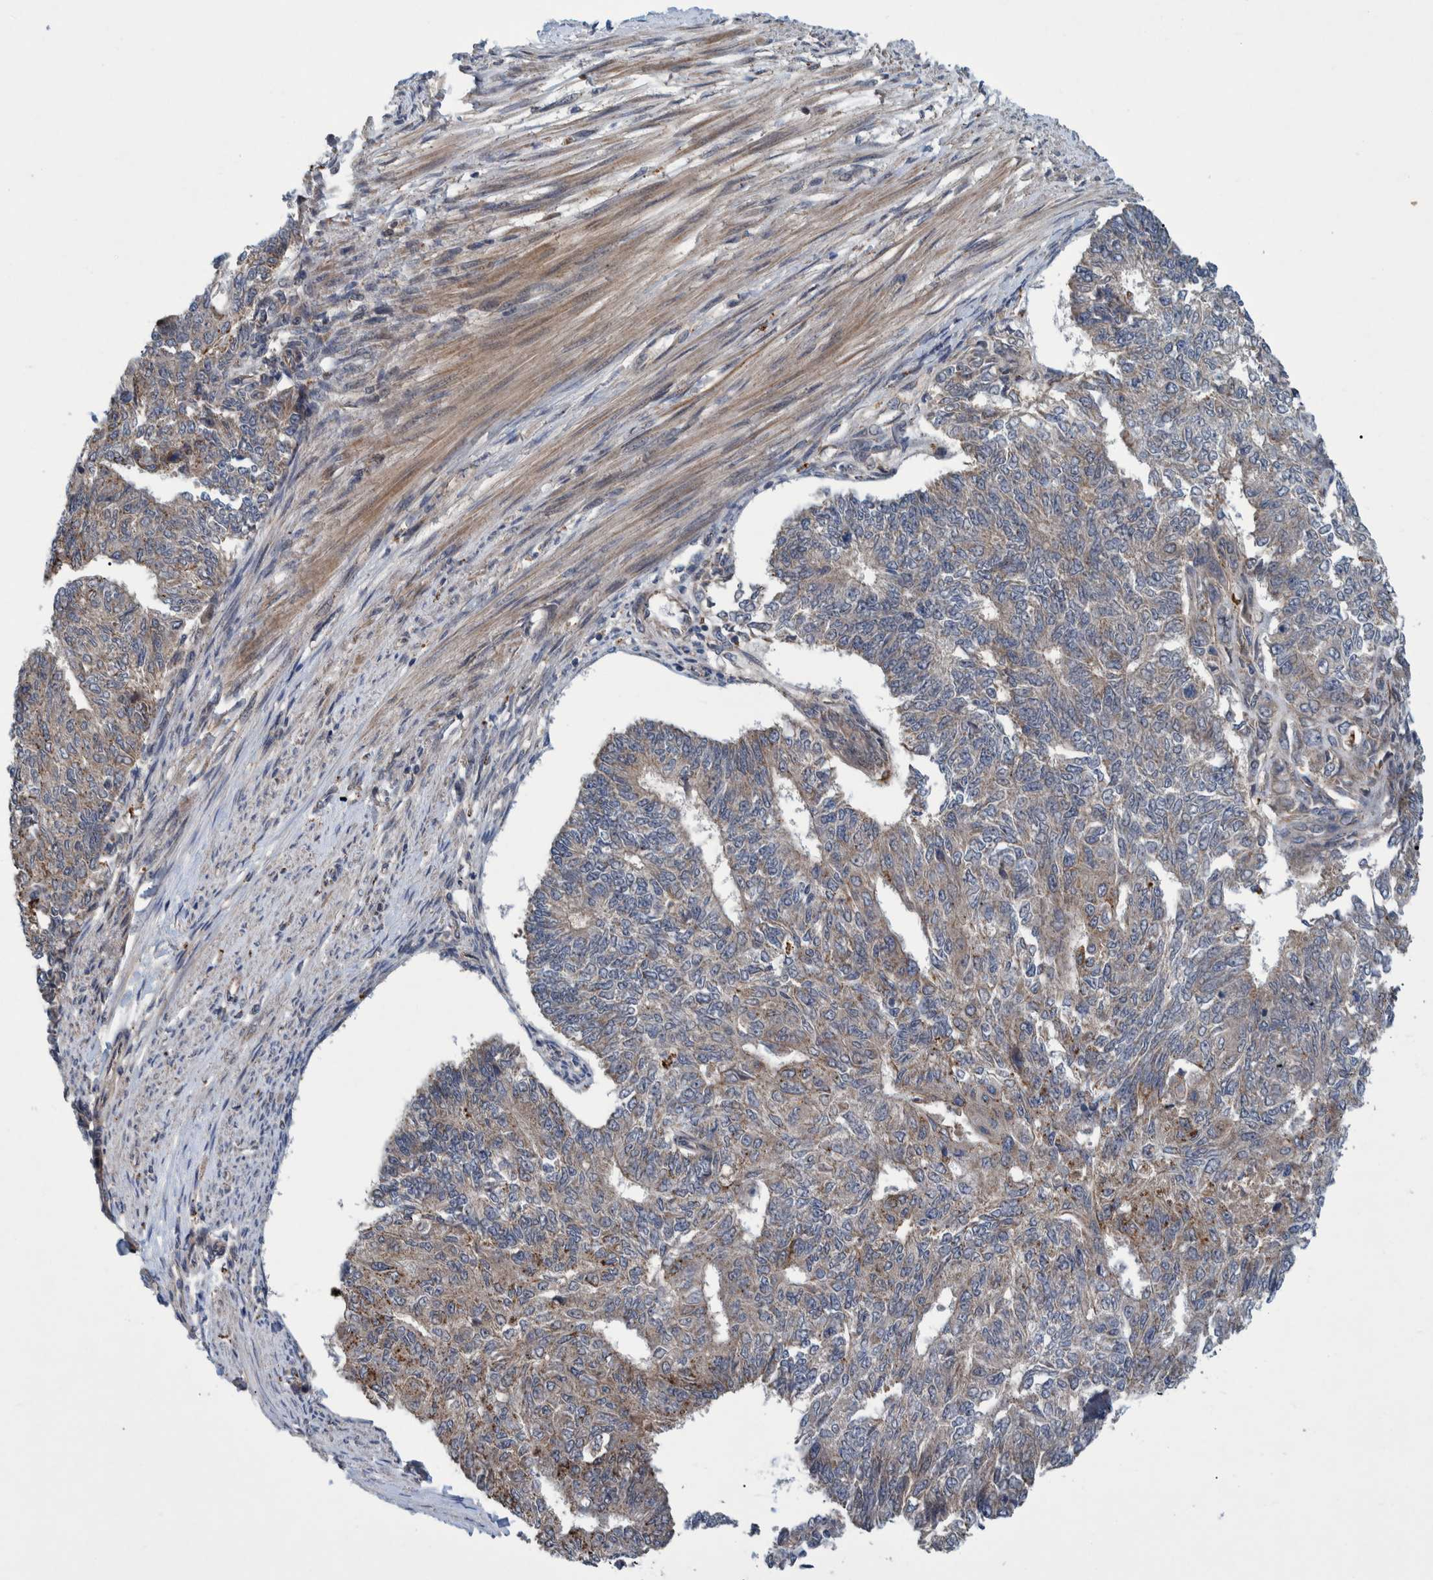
{"staining": {"intensity": "weak", "quantity": "25%-75%", "location": "cytoplasmic/membranous"}, "tissue": "endometrial cancer", "cell_type": "Tumor cells", "image_type": "cancer", "snomed": [{"axis": "morphology", "description": "Adenocarcinoma, NOS"}, {"axis": "topography", "description": "Endometrium"}], "caption": "Immunohistochemical staining of human endometrial adenocarcinoma shows low levels of weak cytoplasmic/membranous staining in approximately 25%-75% of tumor cells.", "gene": "ITIH3", "patient": {"sex": "female", "age": 32}}